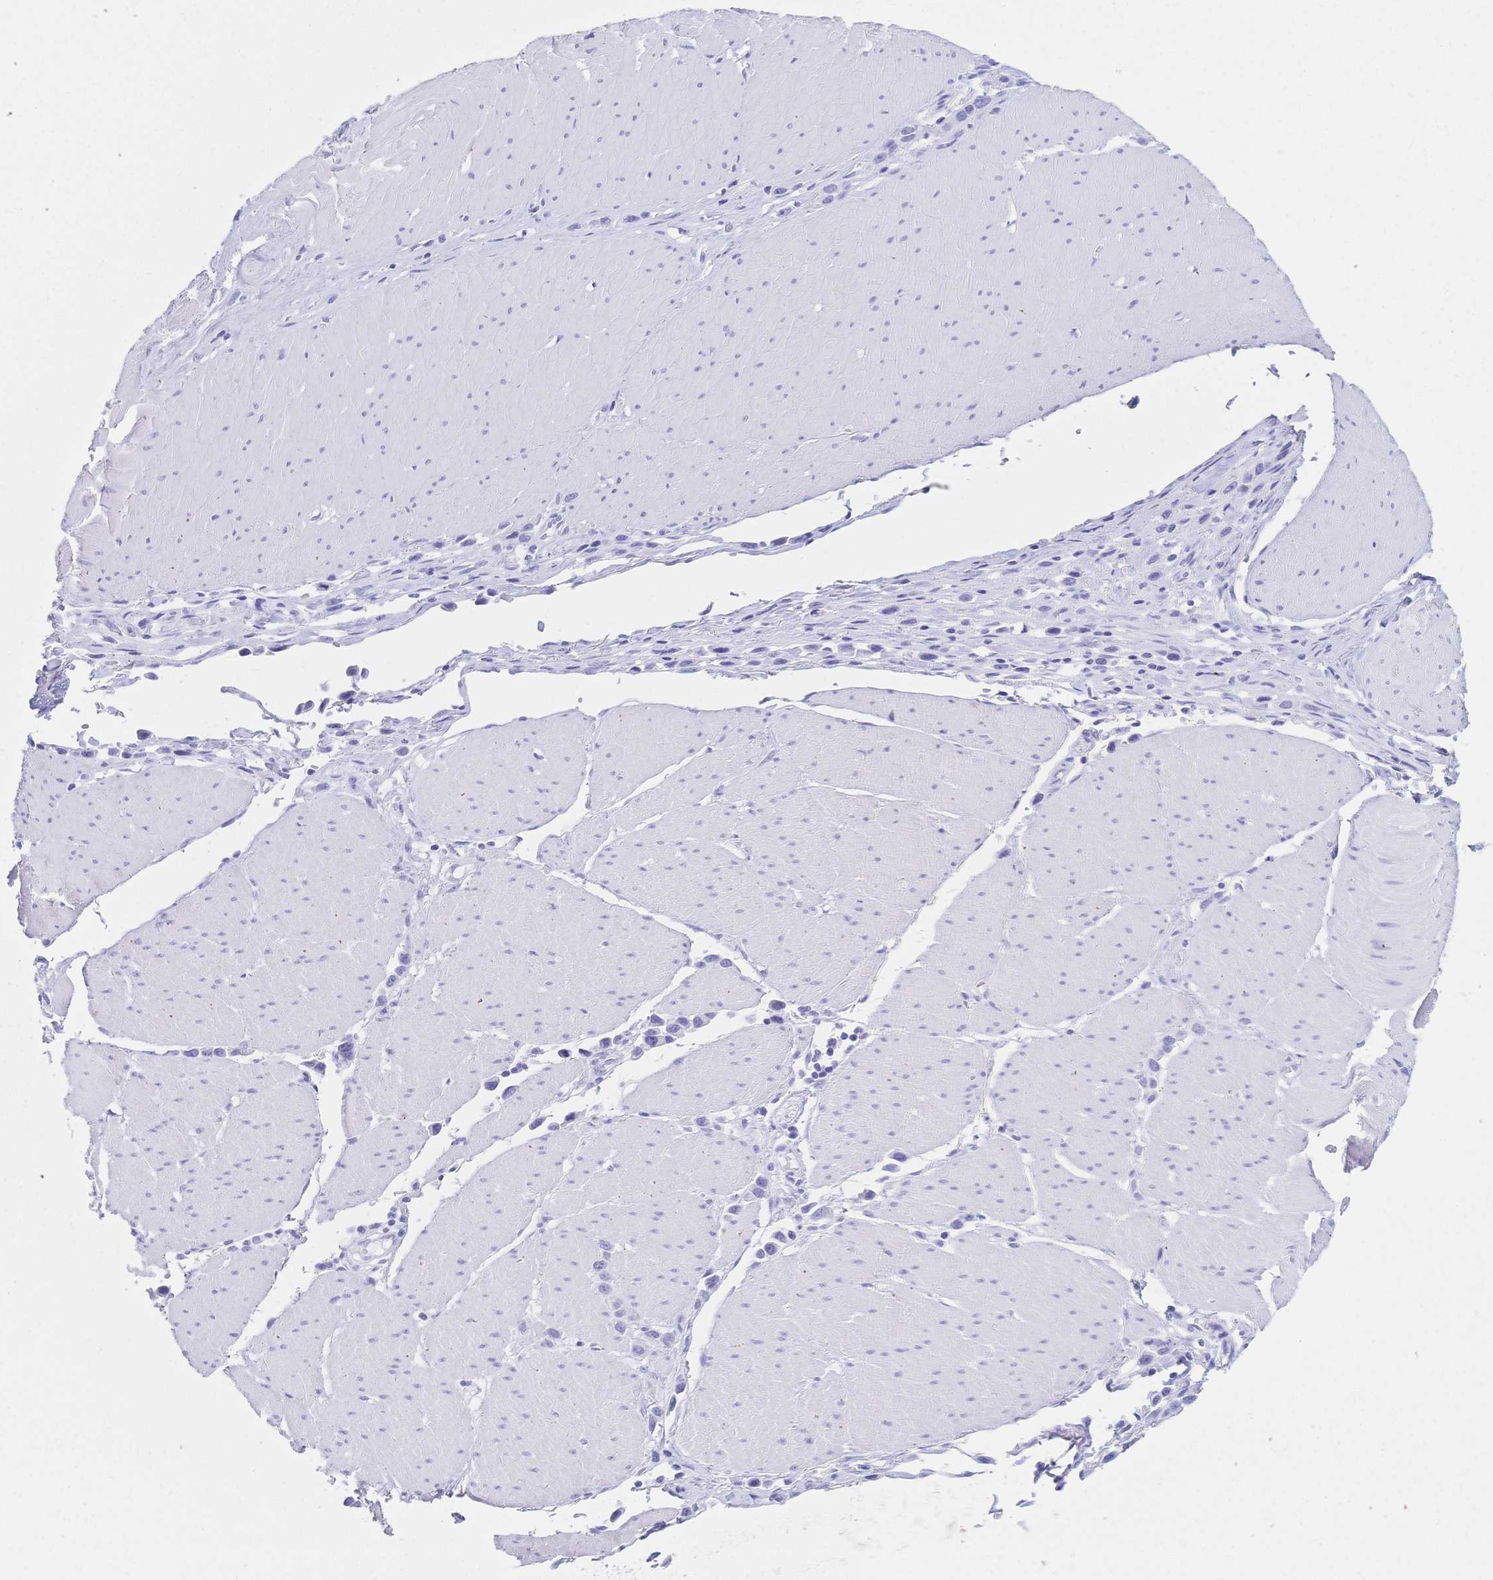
{"staining": {"intensity": "negative", "quantity": "none", "location": "none"}, "tissue": "stomach cancer", "cell_type": "Tumor cells", "image_type": "cancer", "snomed": [{"axis": "morphology", "description": "Adenocarcinoma, NOS"}, {"axis": "topography", "description": "Stomach"}], "caption": "Protein analysis of stomach cancer (adenocarcinoma) exhibits no significant positivity in tumor cells.", "gene": "MEP1B", "patient": {"sex": "male", "age": 47}}